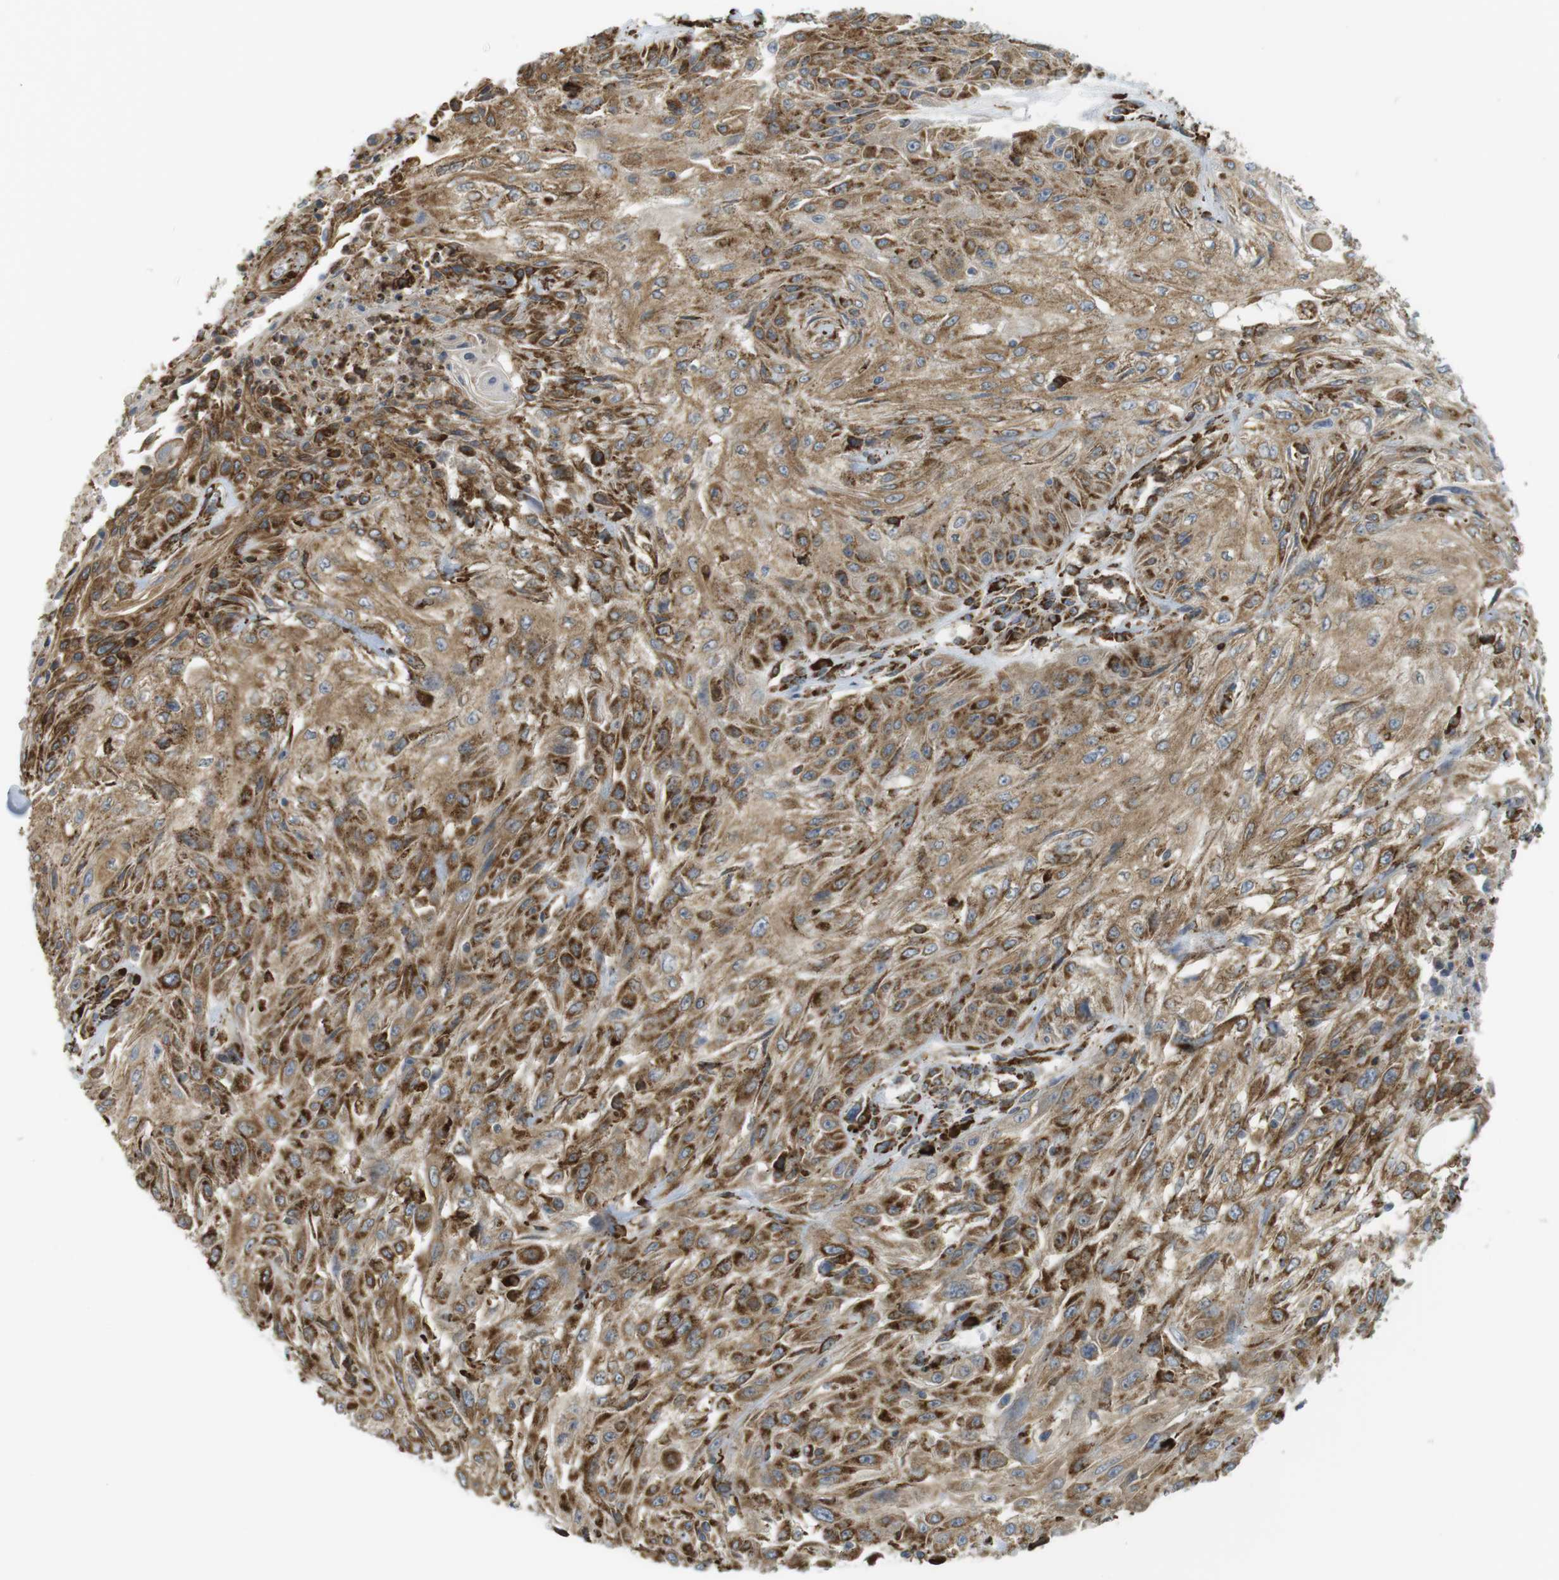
{"staining": {"intensity": "moderate", "quantity": "25%-75%", "location": "cytoplasmic/membranous"}, "tissue": "skin cancer", "cell_type": "Tumor cells", "image_type": "cancer", "snomed": [{"axis": "morphology", "description": "Squamous cell carcinoma, NOS"}, {"axis": "topography", "description": "Skin"}], "caption": "An IHC image of neoplastic tissue is shown. Protein staining in brown shows moderate cytoplasmic/membranous positivity in skin cancer within tumor cells.", "gene": "MBOAT2", "patient": {"sex": "male", "age": 75}}